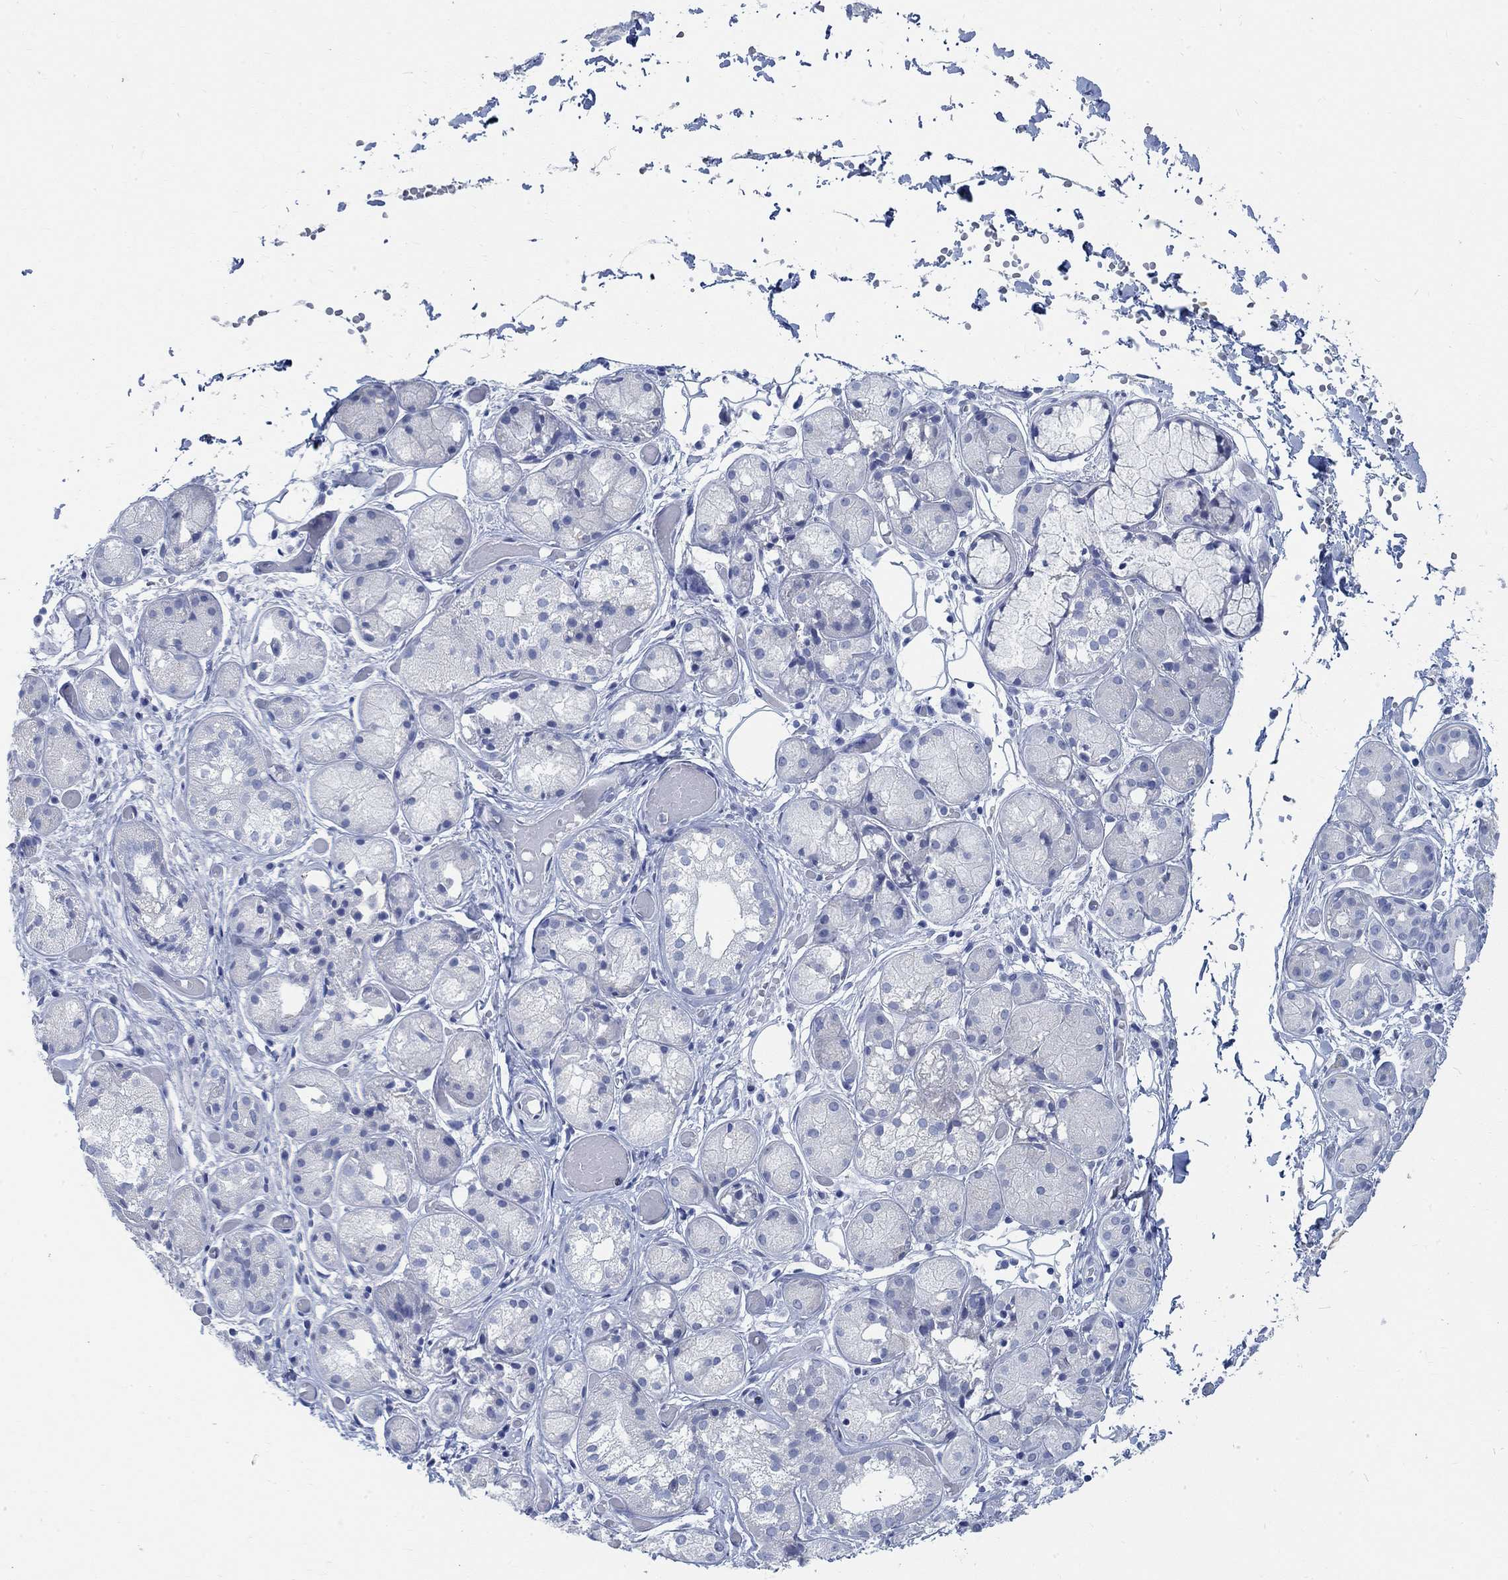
{"staining": {"intensity": "negative", "quantity": "none", "location": "none"}, "tissue": "salivary gland", "cell_type": "Glandular cells", "image_type": "normal", "snomed": [{"axis": "morphology", "description": "Normal tissue, NOS"}, {"axis": "topography", "description": "Salivary gland"}, {"axis": "topography", "description": "Peripheral nerve tissue"}], "caption": "Salivary gland stained for a protein using immunohistochemistry (IHC) reveals no staining glandular cells.", "gene": "RBM20", "patient": {"sex": "male", "age": 71}}